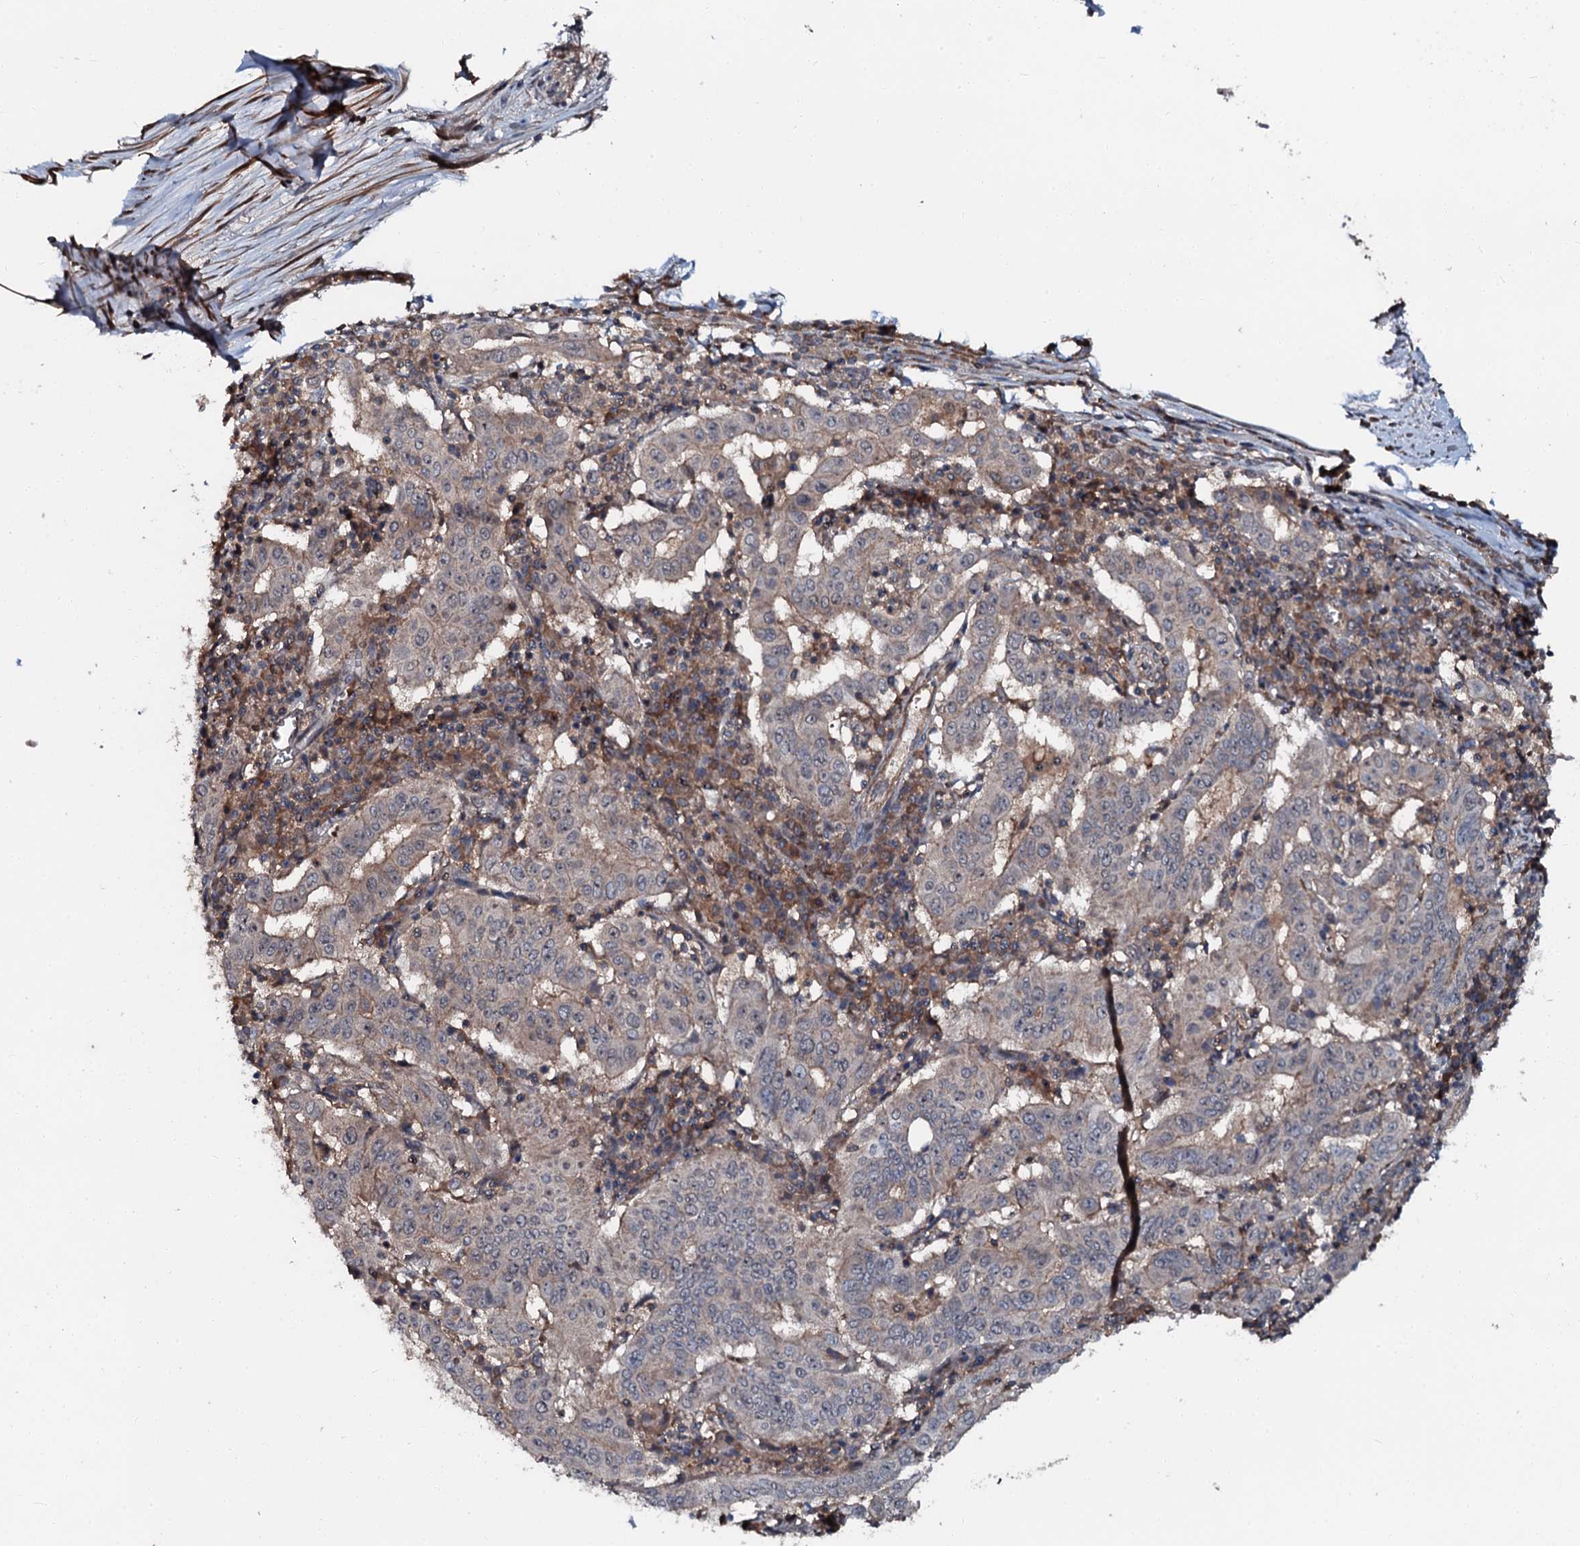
{"staining": {"intensity": "weak", "quantity": "25%-75%", "location": "cytoplasmic/membranous"}, "tissue": "pancreatic cancer", "cell_type": "Tumor cells", "image_type": "cancer", "snomed": [{"axis": "morphology", "description": "Adenocarcinoma, NOS"}, {"axis": "topography", "description": "Pancreas"}], "caption": "Pancreatic cancer (adenocarcinoma) stained for a protein (brown) reveals weak cytoplasmic/membranous positive positivity in approximately 25%-75% of tumor cells.", "gene": "N4BP1", "patient": {"sex": "male", "age": 63}}